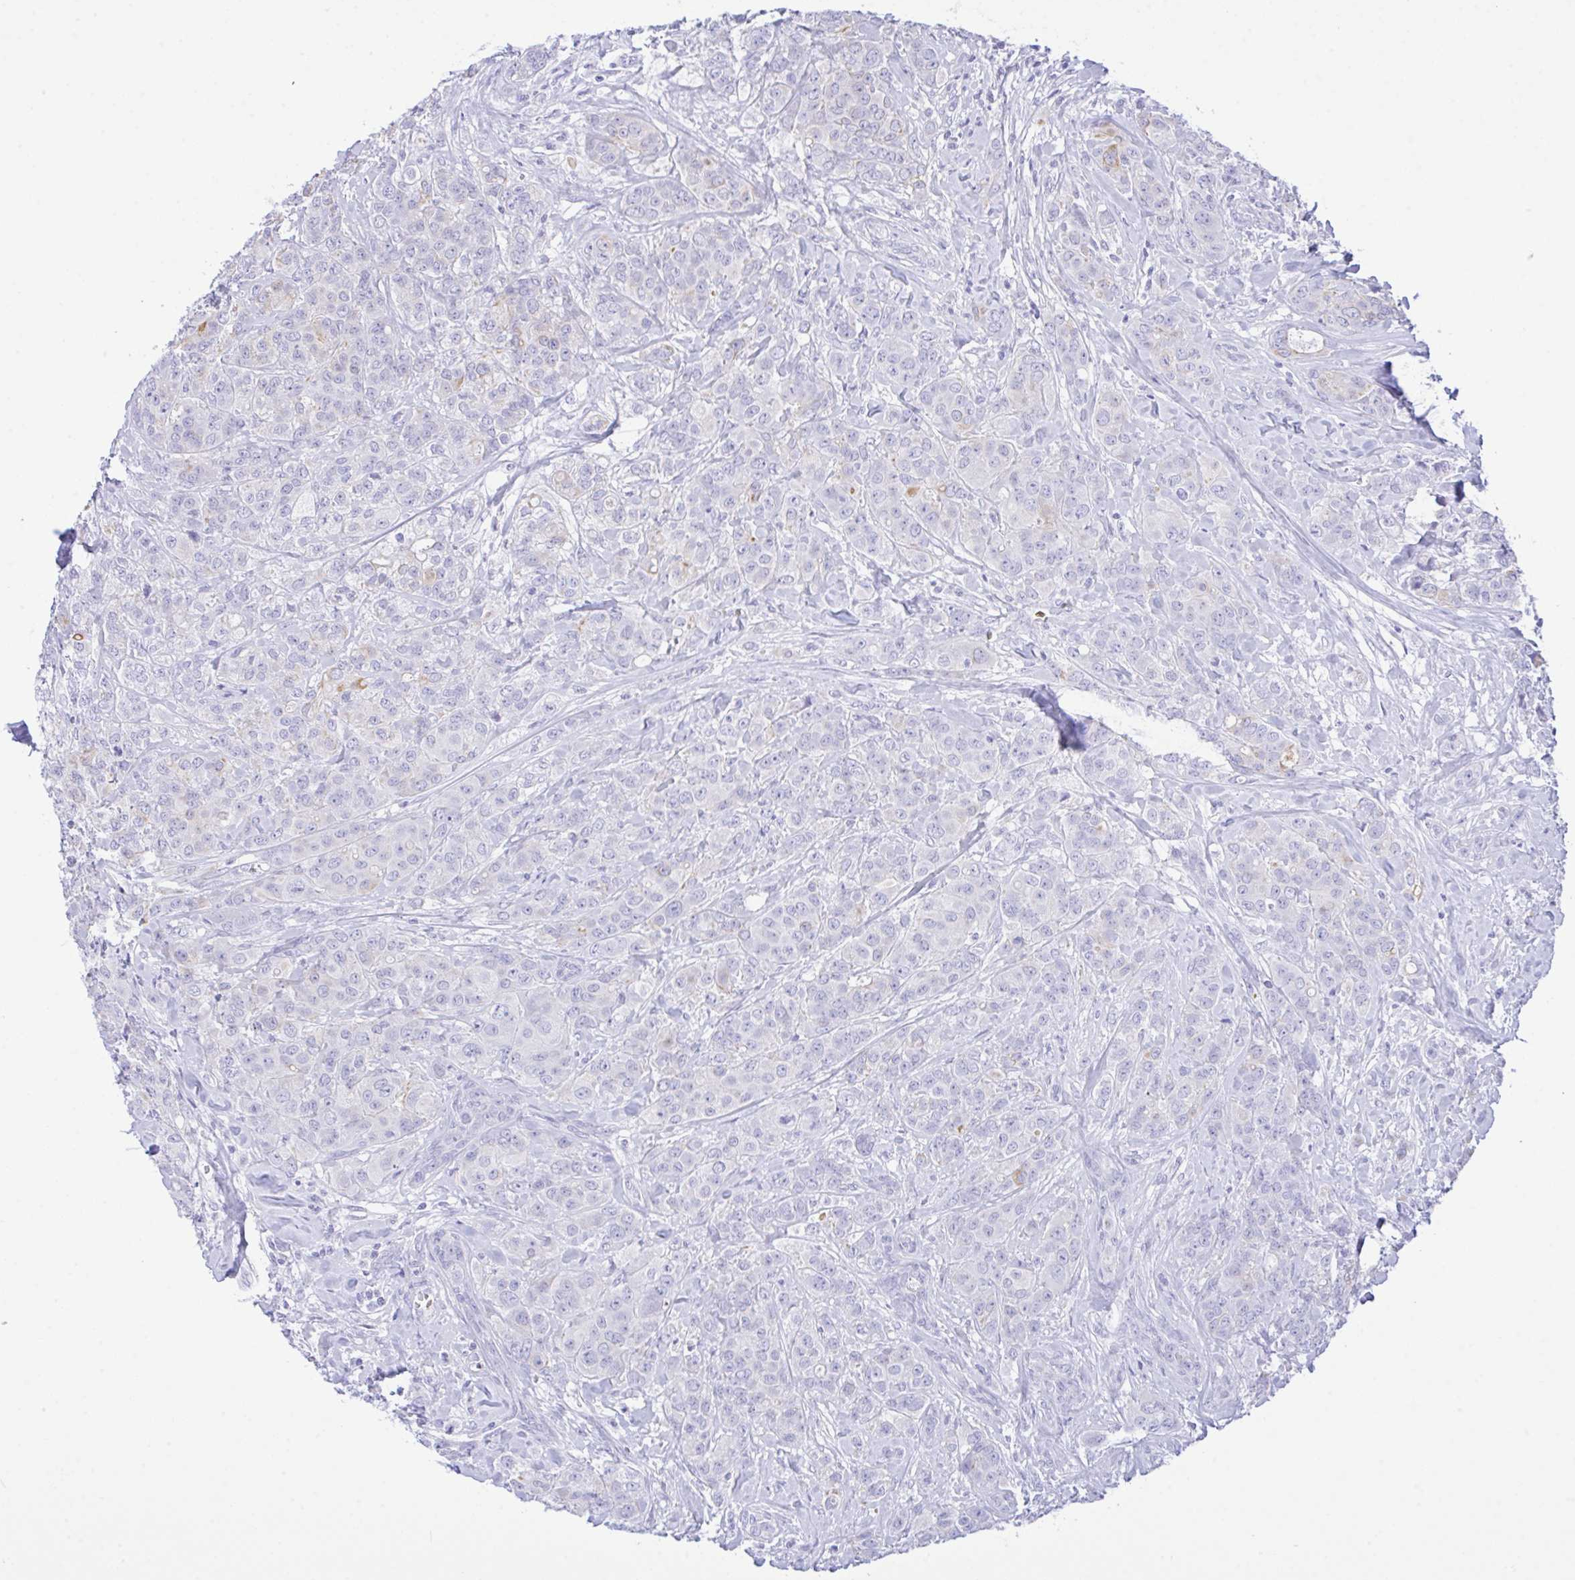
{"staining": {"intensity": "negative", "quantity": "none", "location": "none"}, "tissue": "breast cancer", "cell_type": "Tumor cells", "image_type": "cancer", "snomed": [{"axis": "morphology", "description": "Normal tissue, NOS"}, {"axis": "morphology", "description": "Duct carcinoma"}, {"axis": "topography", "description": "Breast"}], "caption": "This is a histopathology image of immunohistochemistry (IHC) staining of breast cancer (infiltrating ductal carcinoma), which shows no positivity in tumor cells.", "gene": "ZNF221", "patient": {"sex": "female", "age": 43}}